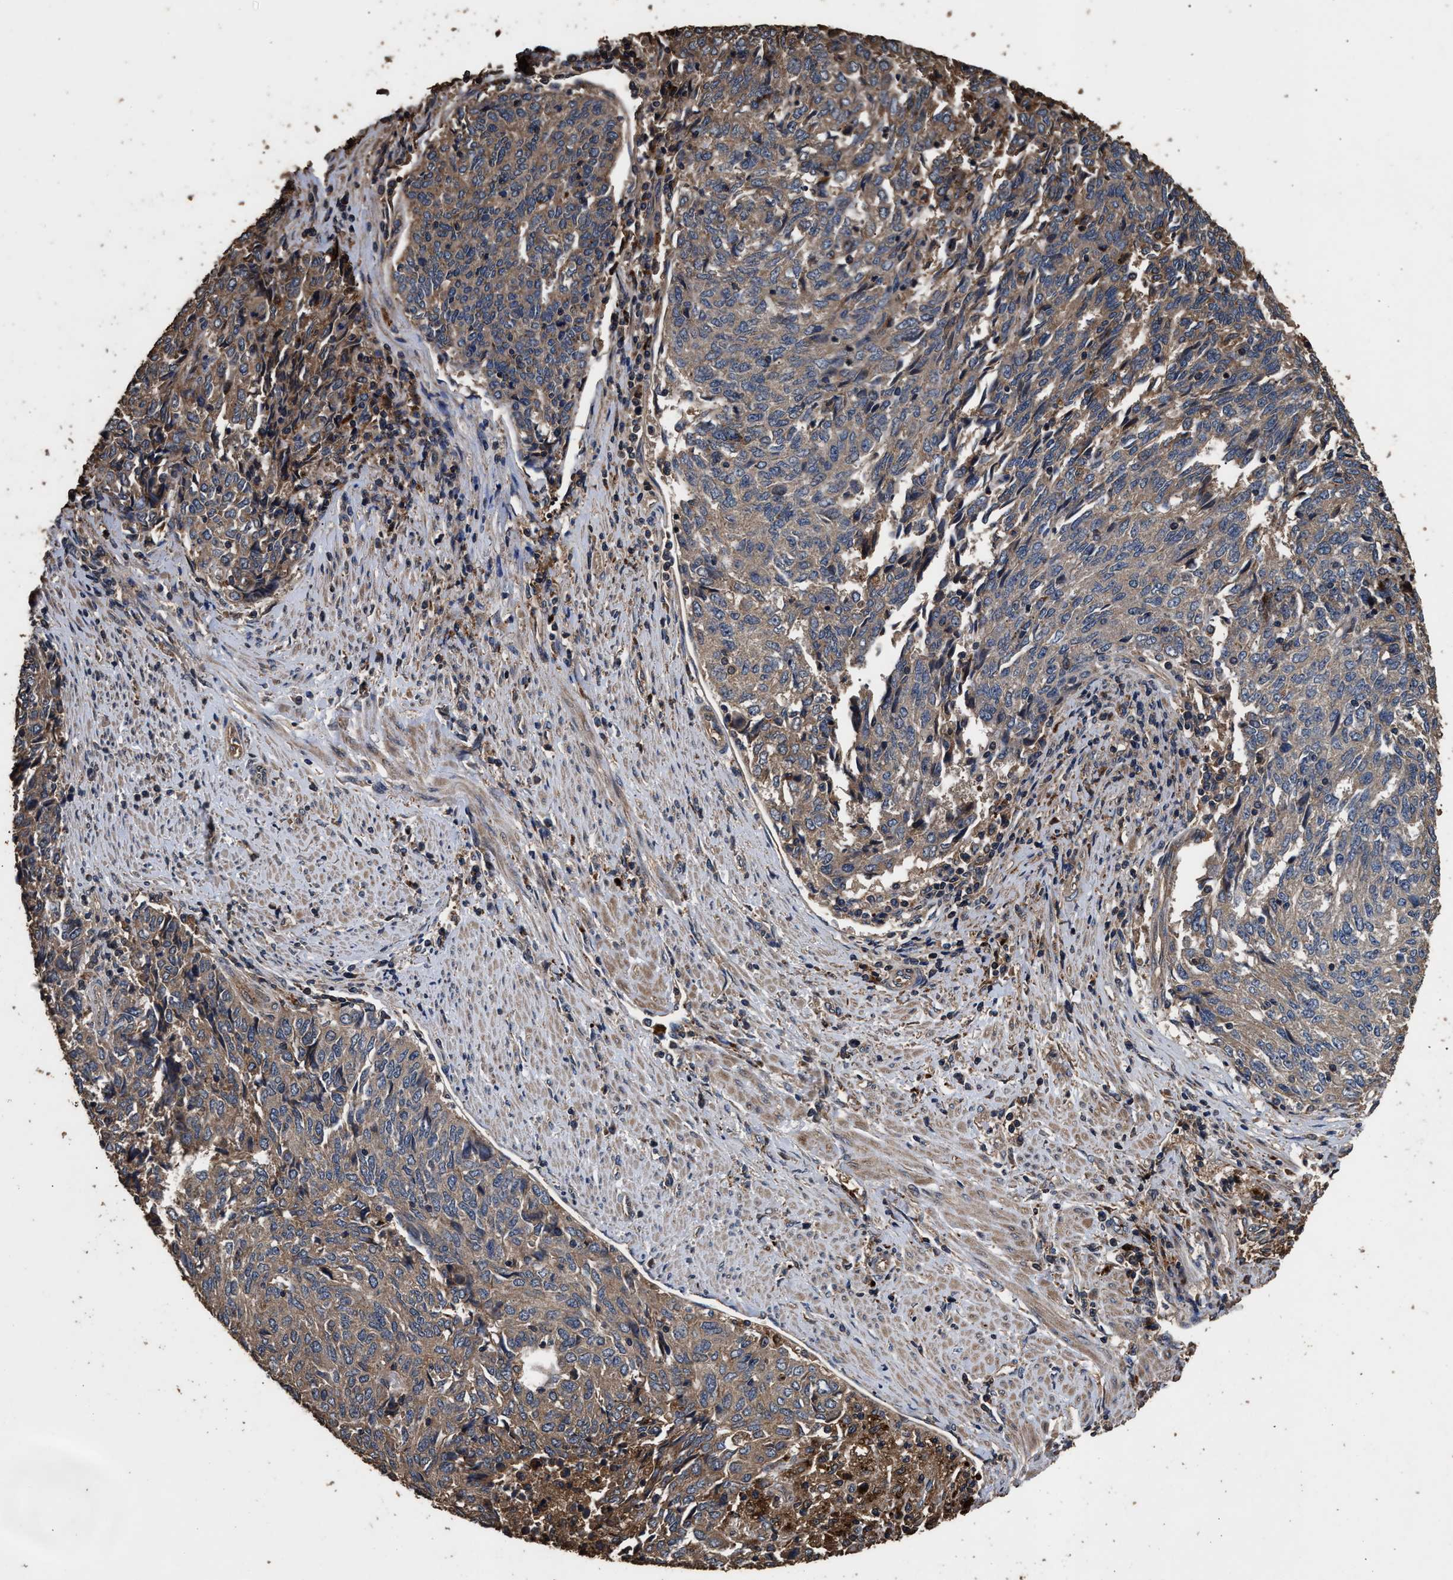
{"staining": {"intensity": "weak", "quantity": ">75%", "location": "cytoplasmic/membranous"}, "tissue": "endometrial cancer", "cell_type": "Tumor cells", "image_type": "cancer", "snomed": [{"axis": "morphology", "description": "Adenocarcinoma, NOS"}, {"axis": "topography", "description": "Endometrium"}], "caption": "Protein expression analysis of human endometrial cancer reveals weak cytoplasmic/membranous positivity in about >75% of tumor cells.", "gene": "KYAT1", "patient": {"sex": "female", "age": 80}}